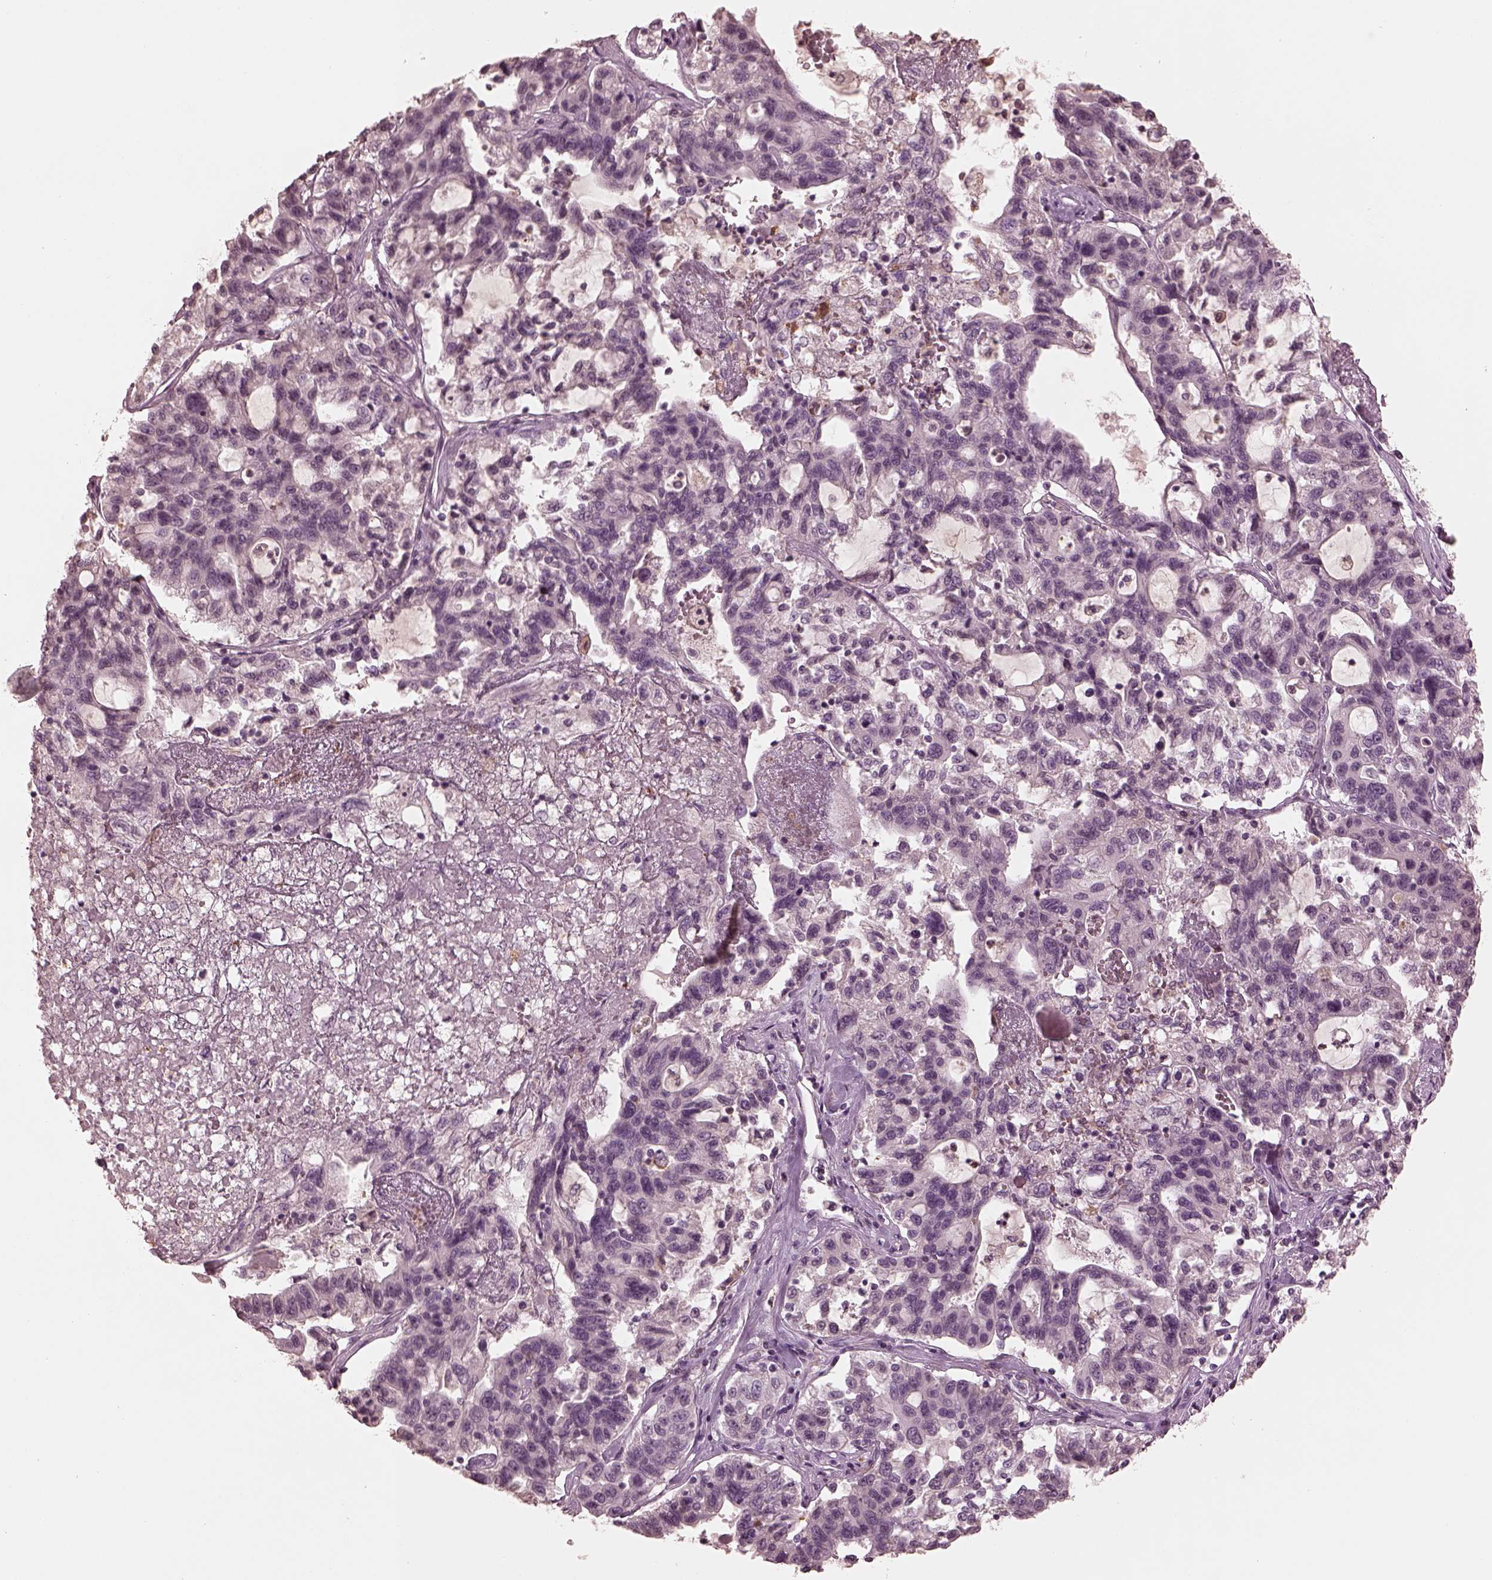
{"staining": {"intensity": "negative", "quantity": "none", "location": "none"}, "tissue": "liver cancer", "cell_type": "Tumor cells", "image_type": "cancer", "snomed": [{"axis": "morphology", "description": "Adenocarcinoma, NOS"}, {"axis": "morphology", "description": "Cholangiocarcinoma"}, {"axis": "topography", "description": "Liver"}], "caption": "An image of human liver cholangiocarcinoma is negative for staining in tumor cells. (Immunohistochemistry, brightfield microscopy, high magnification).", "gene": "KRT79", "patient": {"sex": "male", "age": 64}}